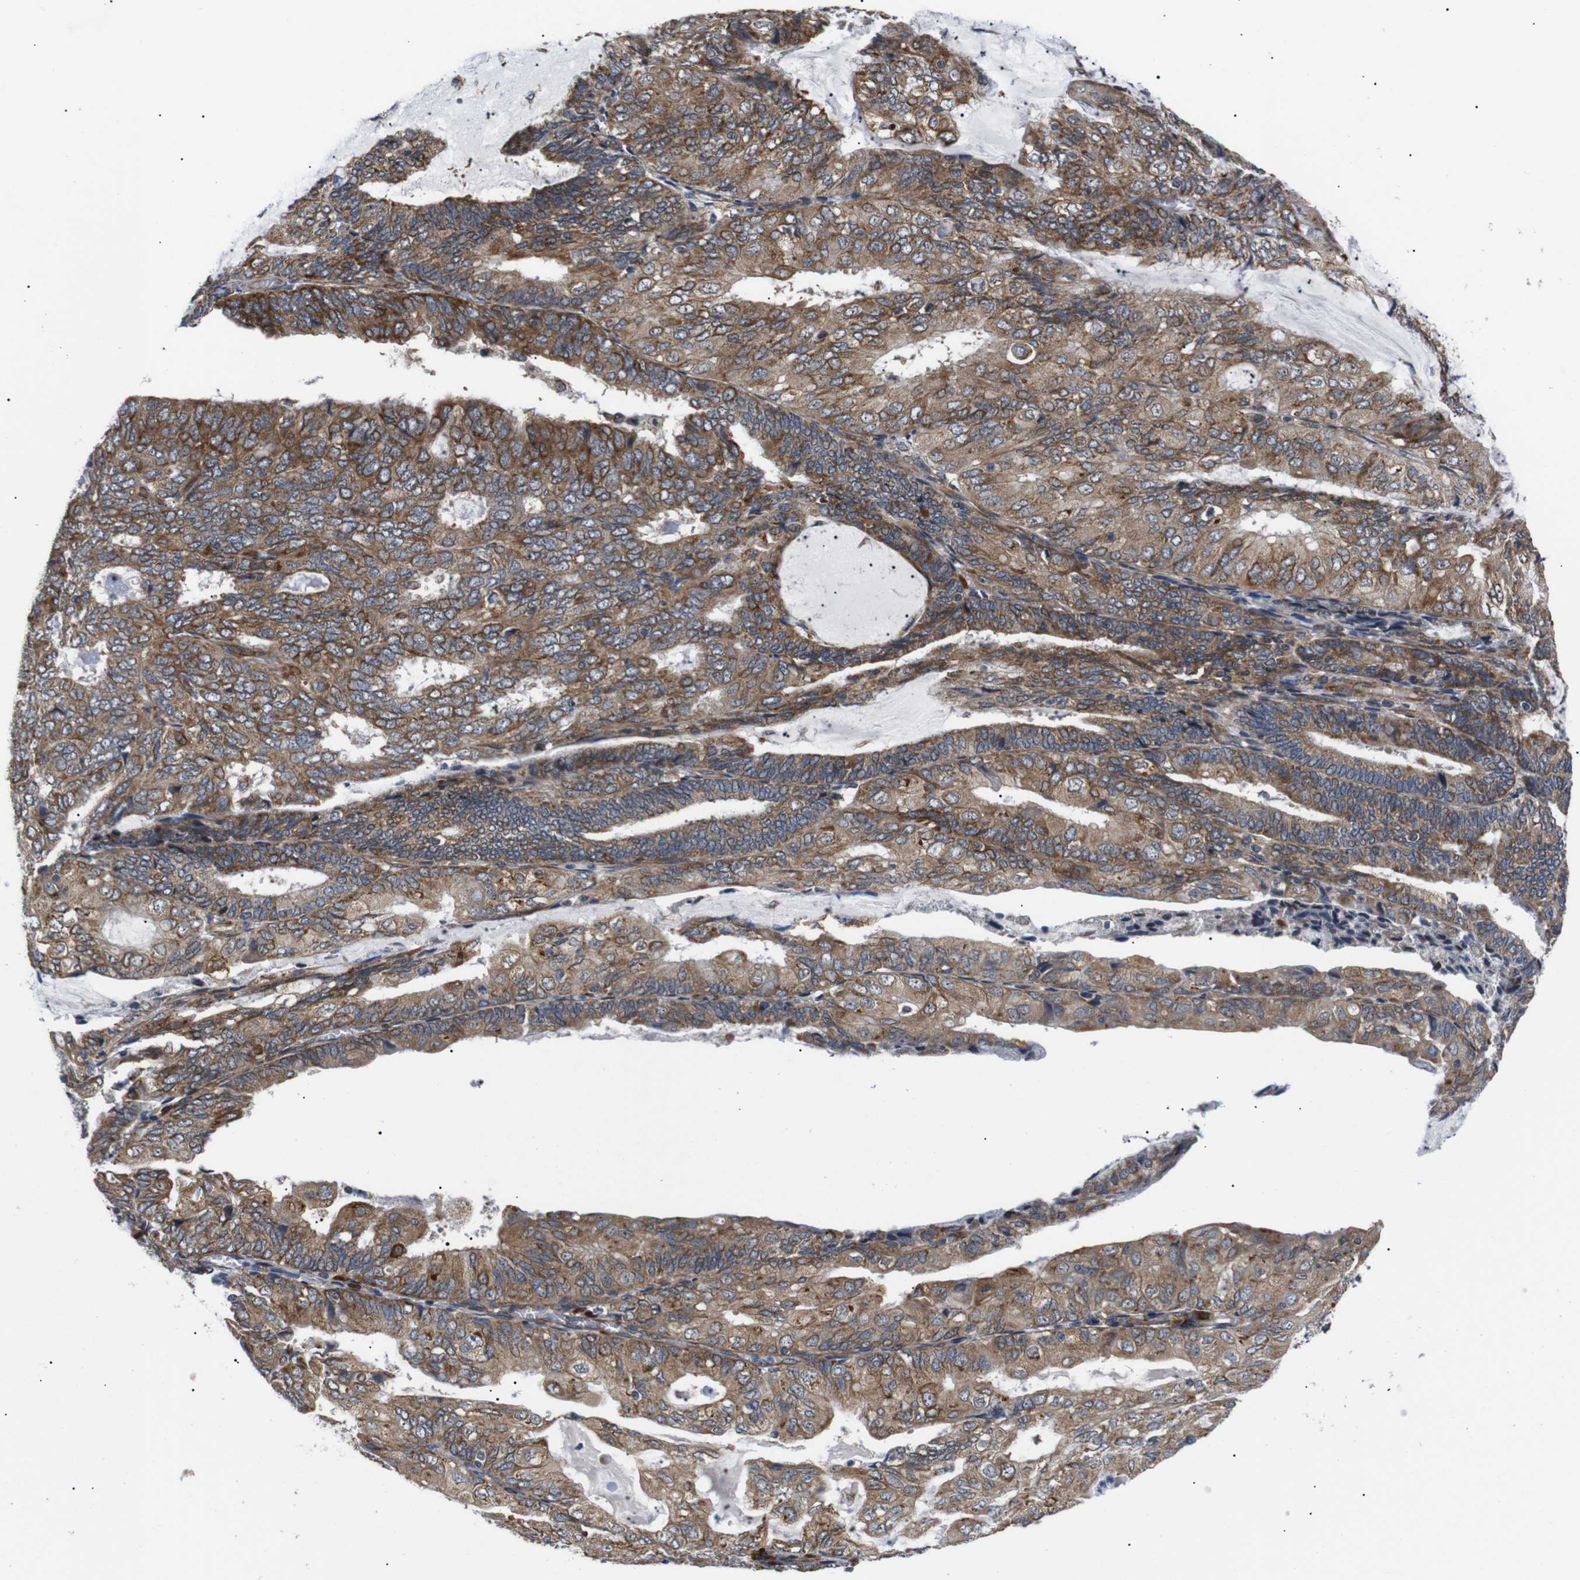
{"staining": {"intensity": "moderate", "quantity": ">75%", "location": "cytoplasmic/membranous"}, "tissue": "endometrial cancer", "cell_type": "Tumor cells", "image_type": "cancer", "snomed": [{"axis": "morphology", "description": "Adenocarcinoma, NOS"}, {"axis": "topography", "description": "Endometrium"}], "caption": "An immunohistochemistry (IHC) image of tumor tissue is shown. Protein staining in brown highlights moderate cytoplasmic/membranous positivity in endometrial cancer within tumor cells. (Stains: DAB in brown, nuclei in blue, Microscopy: brightfield microscopy at high magnification).", "gene": "KANK4", "patient": {"sex": "female", "age": 81}}